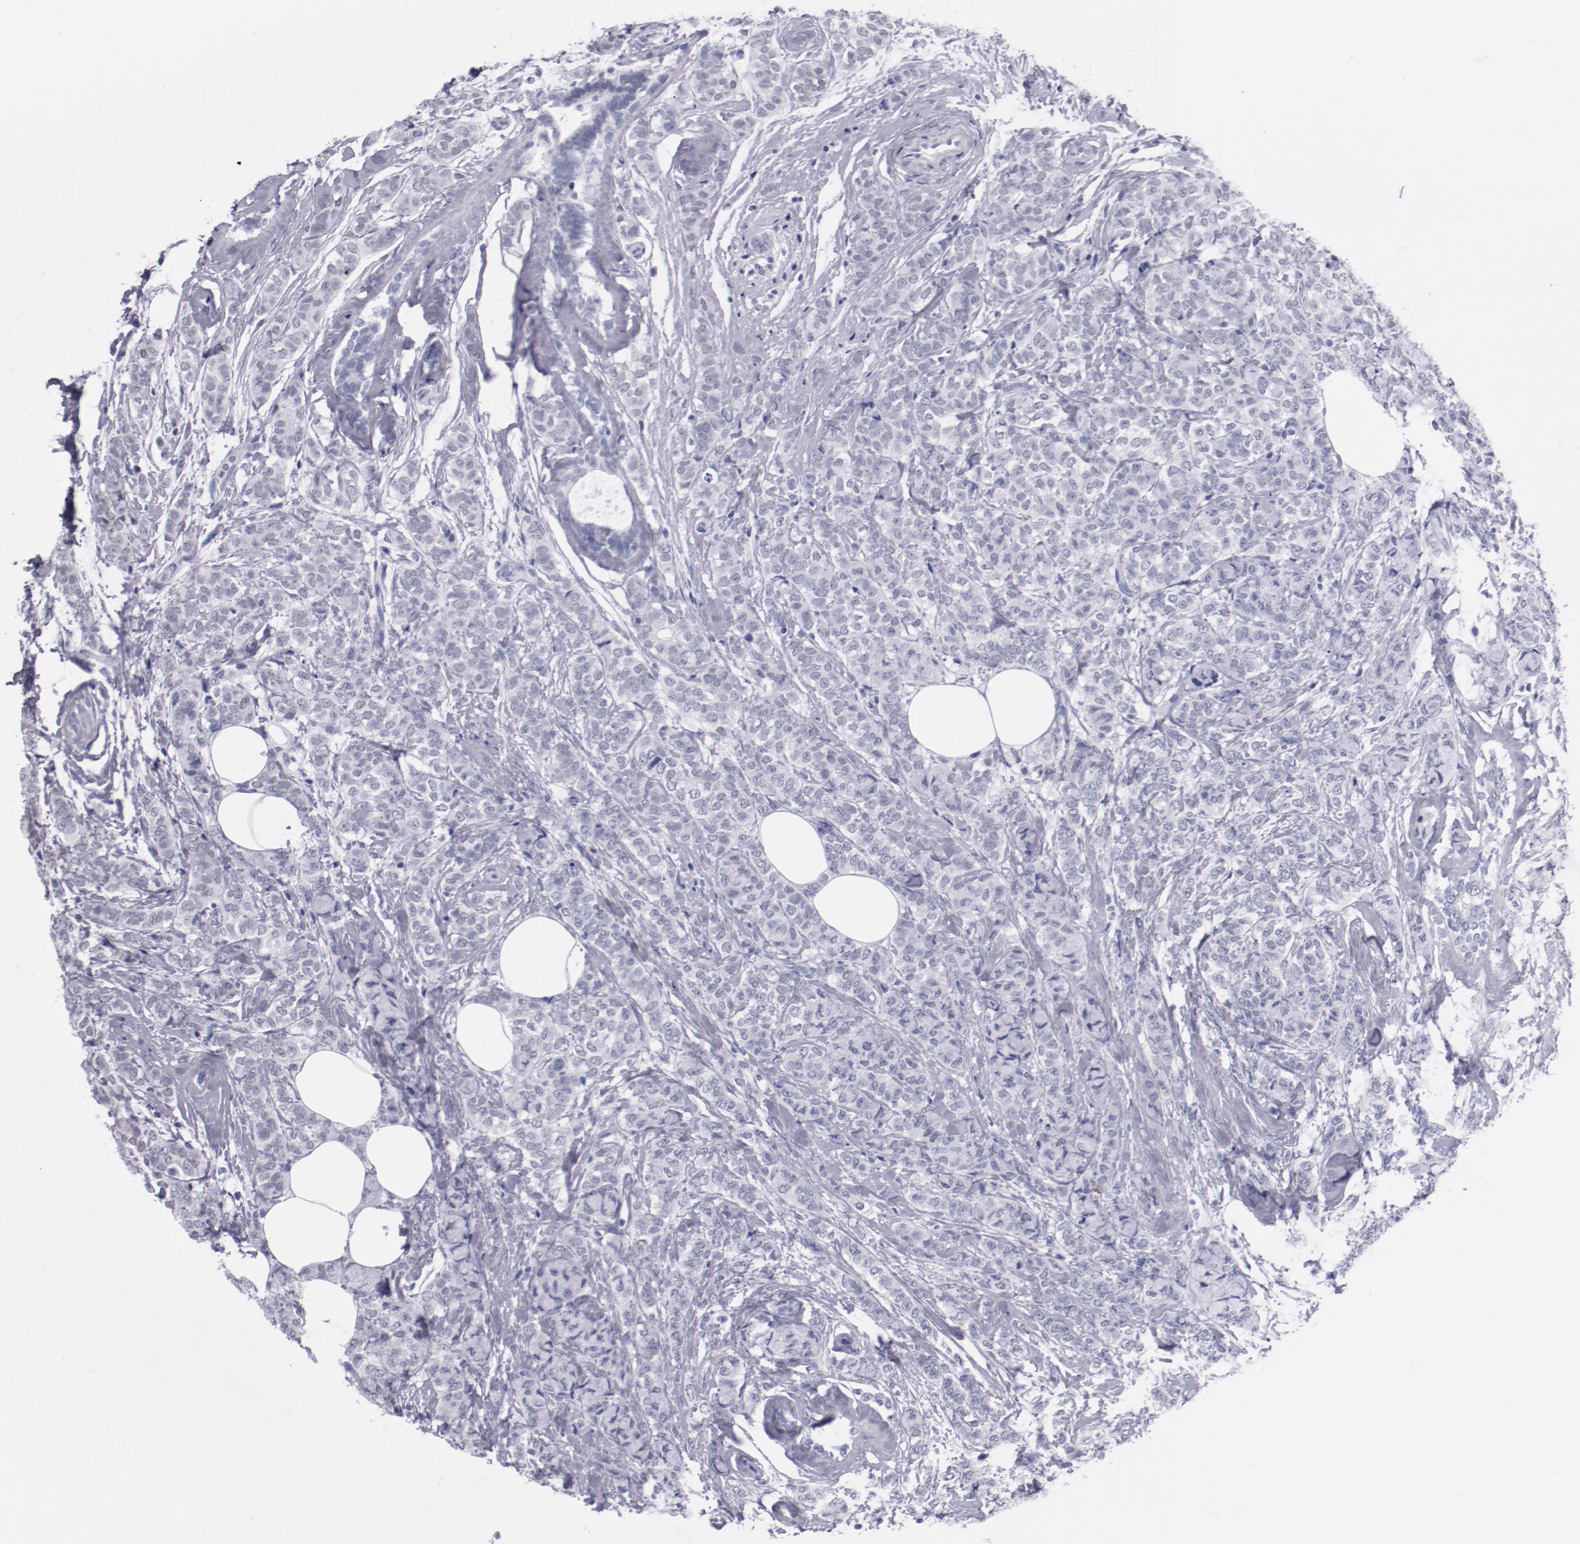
{"staining": {"intensity": "negative", "quantity": "none", "location": "none"}, "tissue": "breast cancer", "cell_type": "Tumor cells", "image_type": "cancer", "snomed": [{"axis": "morphology", "description": "Lobular carcinoma"}, {"axis": "topography", "description": "Breast"}], "caption": "The image shows no significant staining in tumor cells of breast lobular carcinoma.", "gene": "HNF1B", "patient": {"sex": "female", "age": 60}}